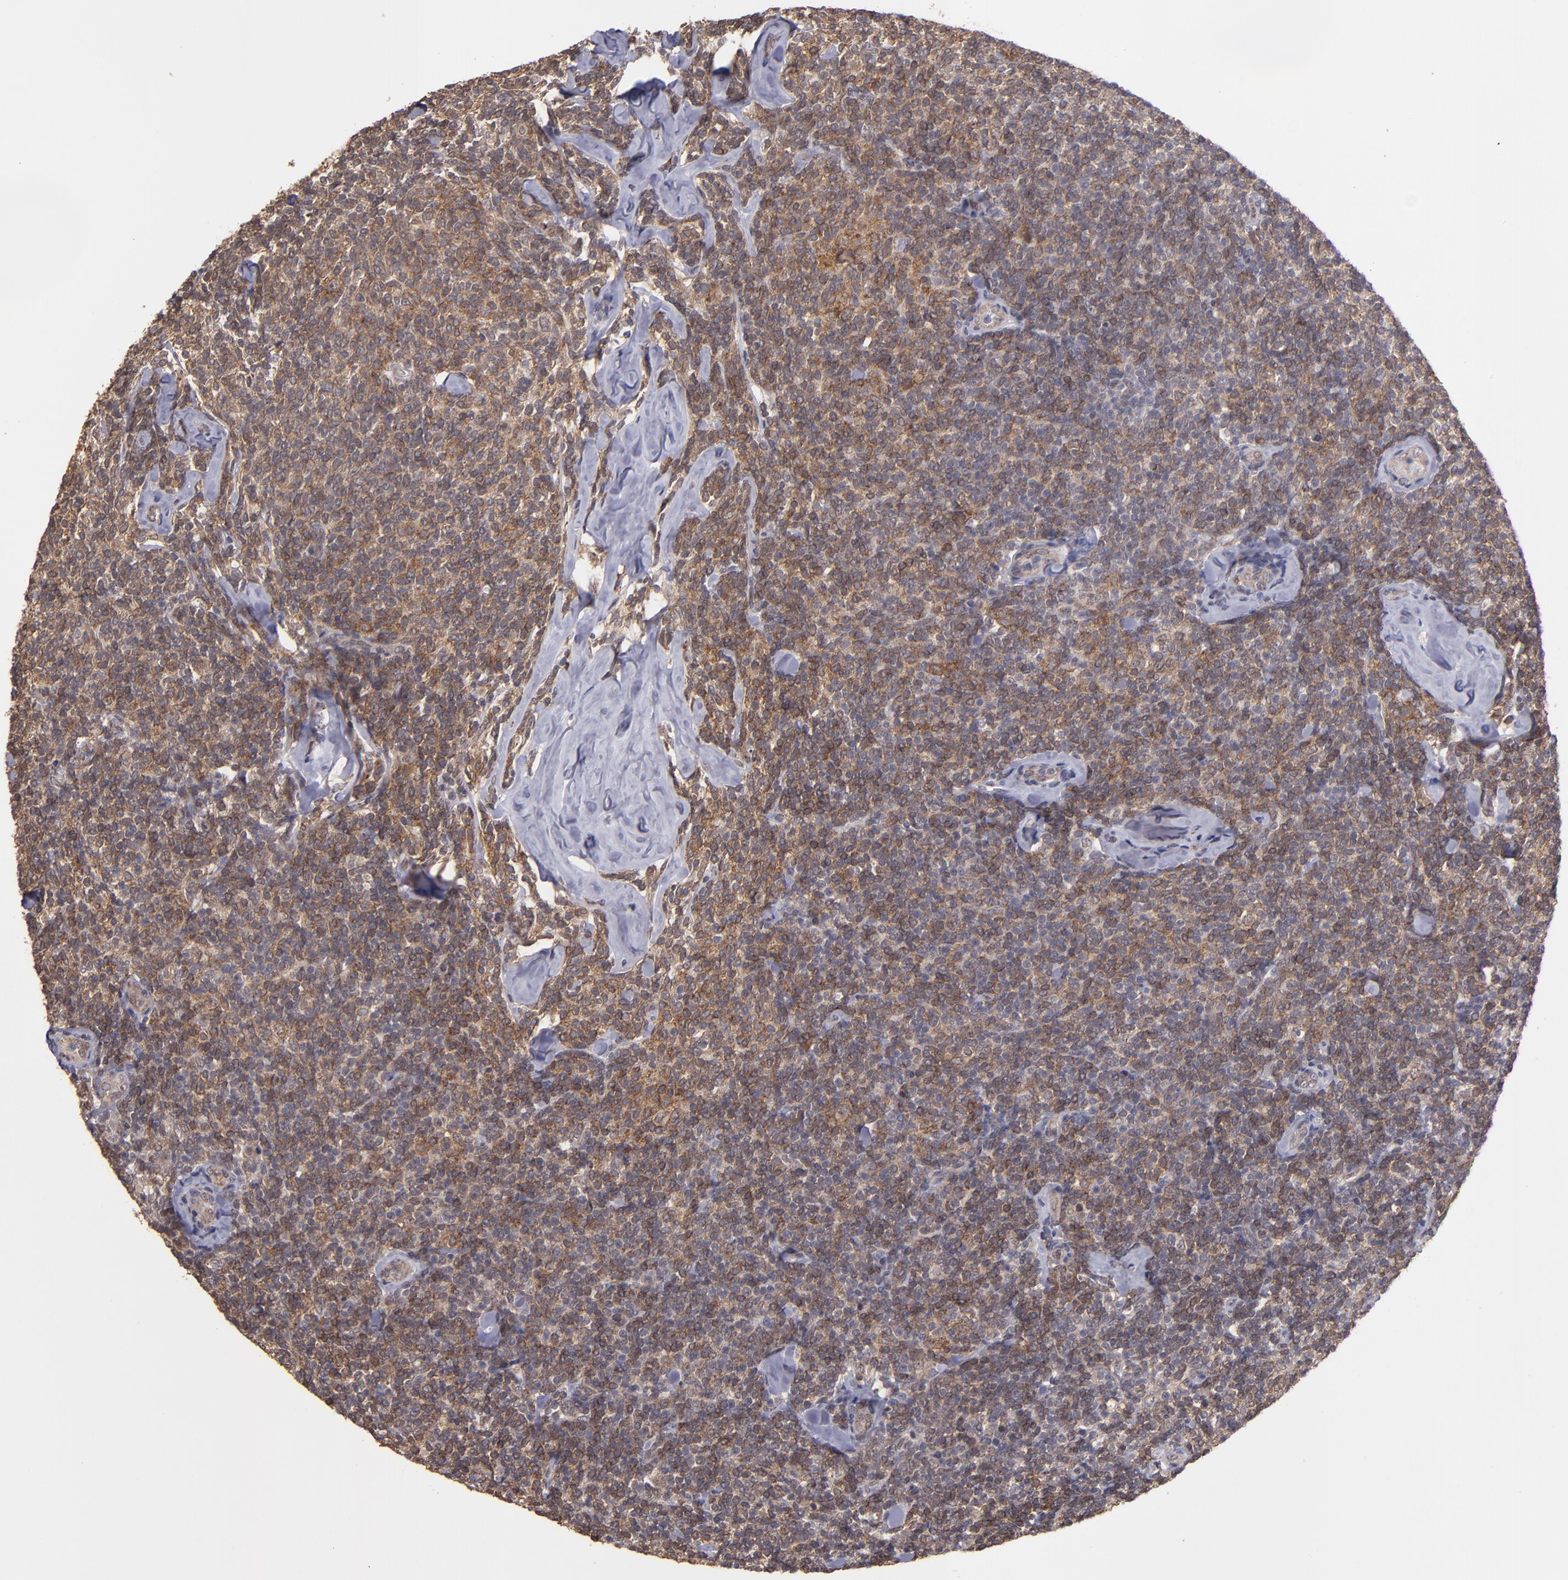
{"staining": {"intensity": "weak", "quantity": "25%-75%", "location": "cytoplasmic/membranous,nuclear"}, "tissue": "lymphoma", "cell_type": "Tumor cells", "image_type": "cancer", "snomed": [{"axis": "morphology", "description": "Malignant lymphoma, non-Hodgkin's type, Low grade"}, {"axis": "topography", "description": "Lymph node"}], "caption": "The micrograph displays staining of lymphoma, revealing weak cytoplasmic/membranous and nuclear protein staining (brown color) within tumor cells.", "gene": "SIPA1L1", "patient": {"sex": "female", "age": 56}}